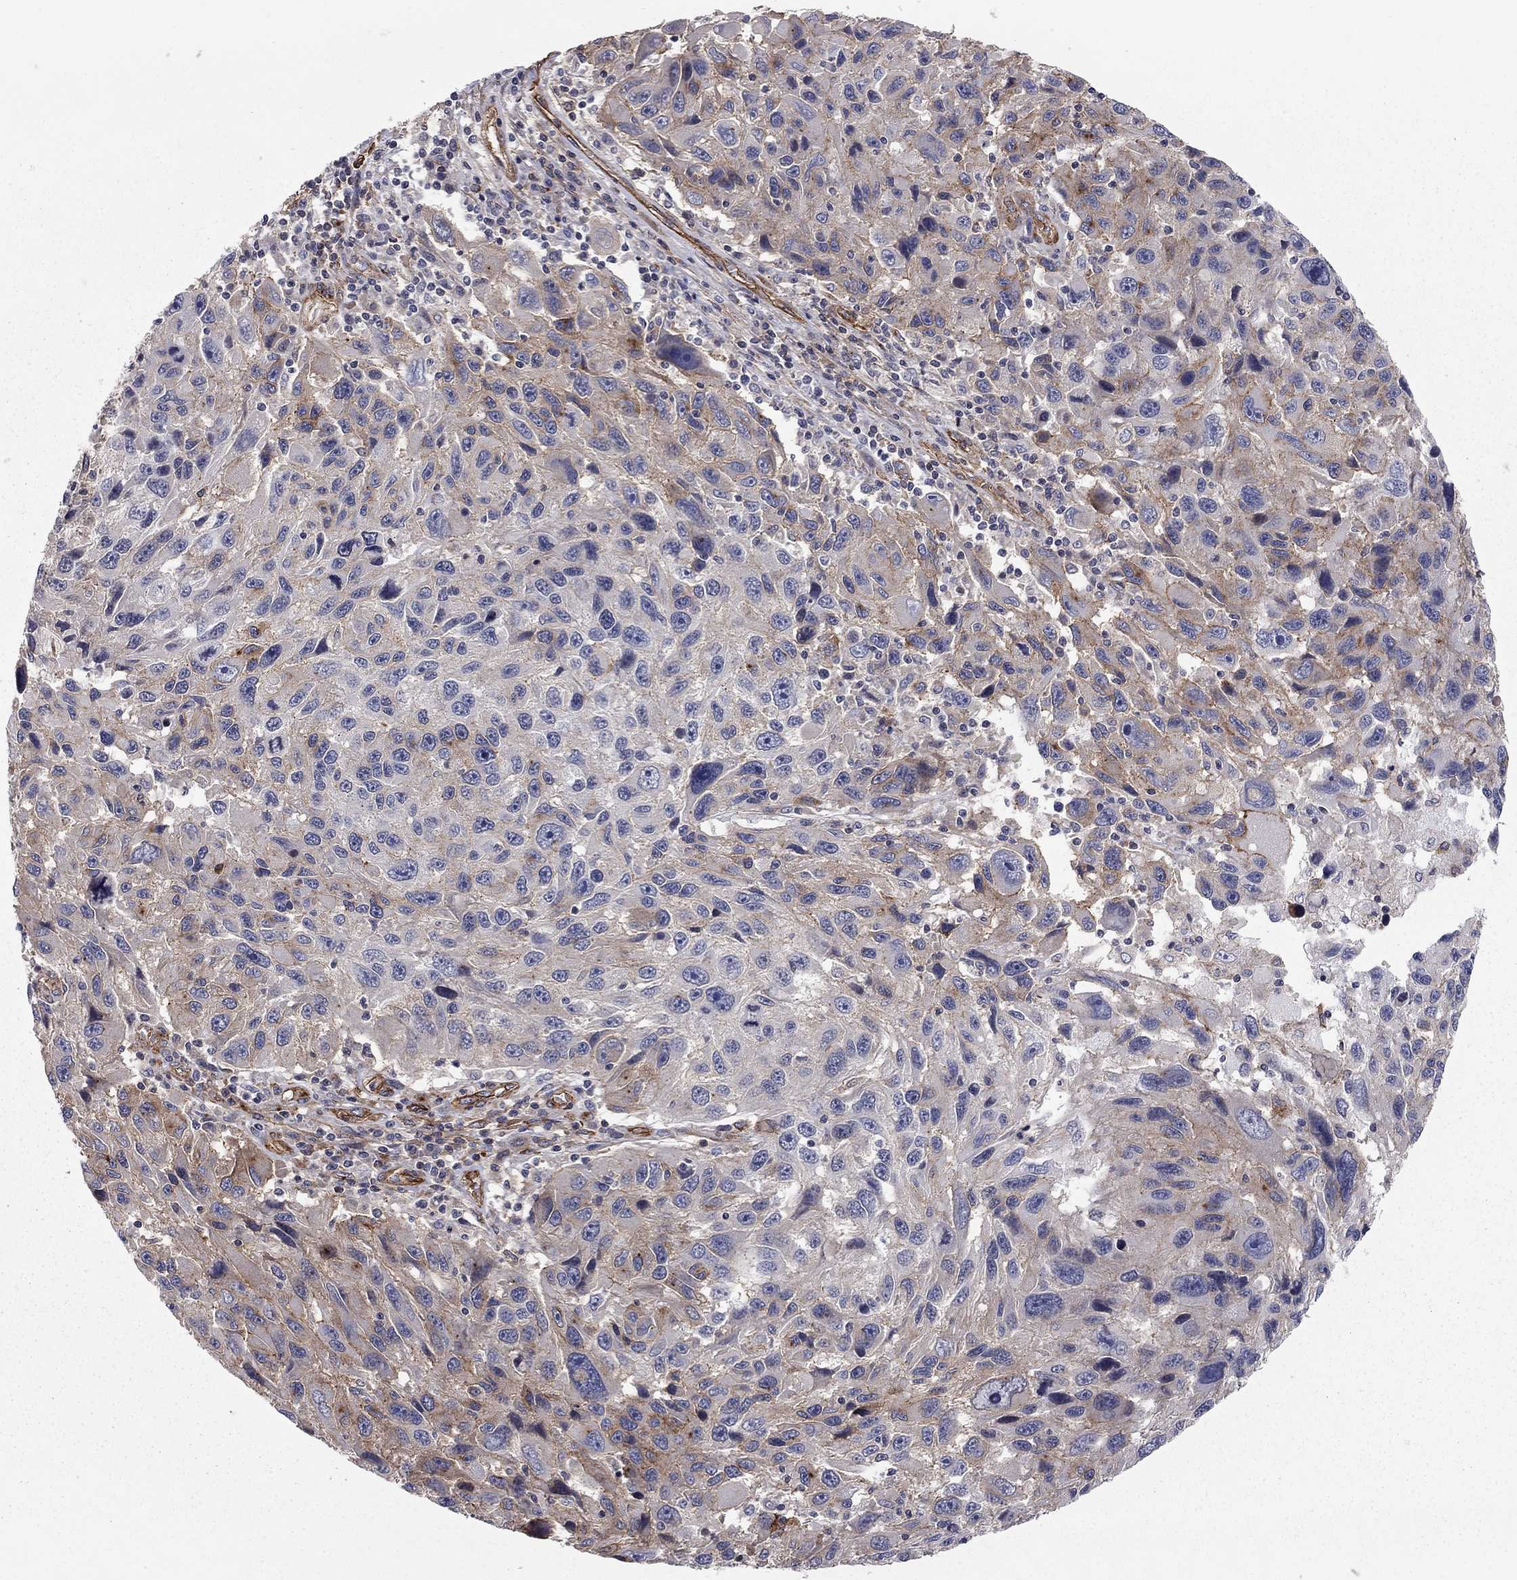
{"staining": {"intensity": "strong", "quantity": "<25%", "location": "cytoplasmic/membranous"}, "tissue": "melanoma", "cell_type": "Tumor cells", "image_type": "cancer", "snomed": [{"axis": "morphology", "description": "Malignant melanoma, NOS"}, {"axis": "topography", "description": "Skin"}], "caption": "Immunohistochemistry (IHC) histopathology image of neoplastic tissue: human melanoma stained using immunohistochemistry (IHC) shows medium levels of strong protein expression localized specifically in the cytoplasmic/membranous of tumor cells, appearing as a cytoplasmic/membranous brown color.", "gene": "RASEF", "patient": {"sex": "male", "age": 53}}